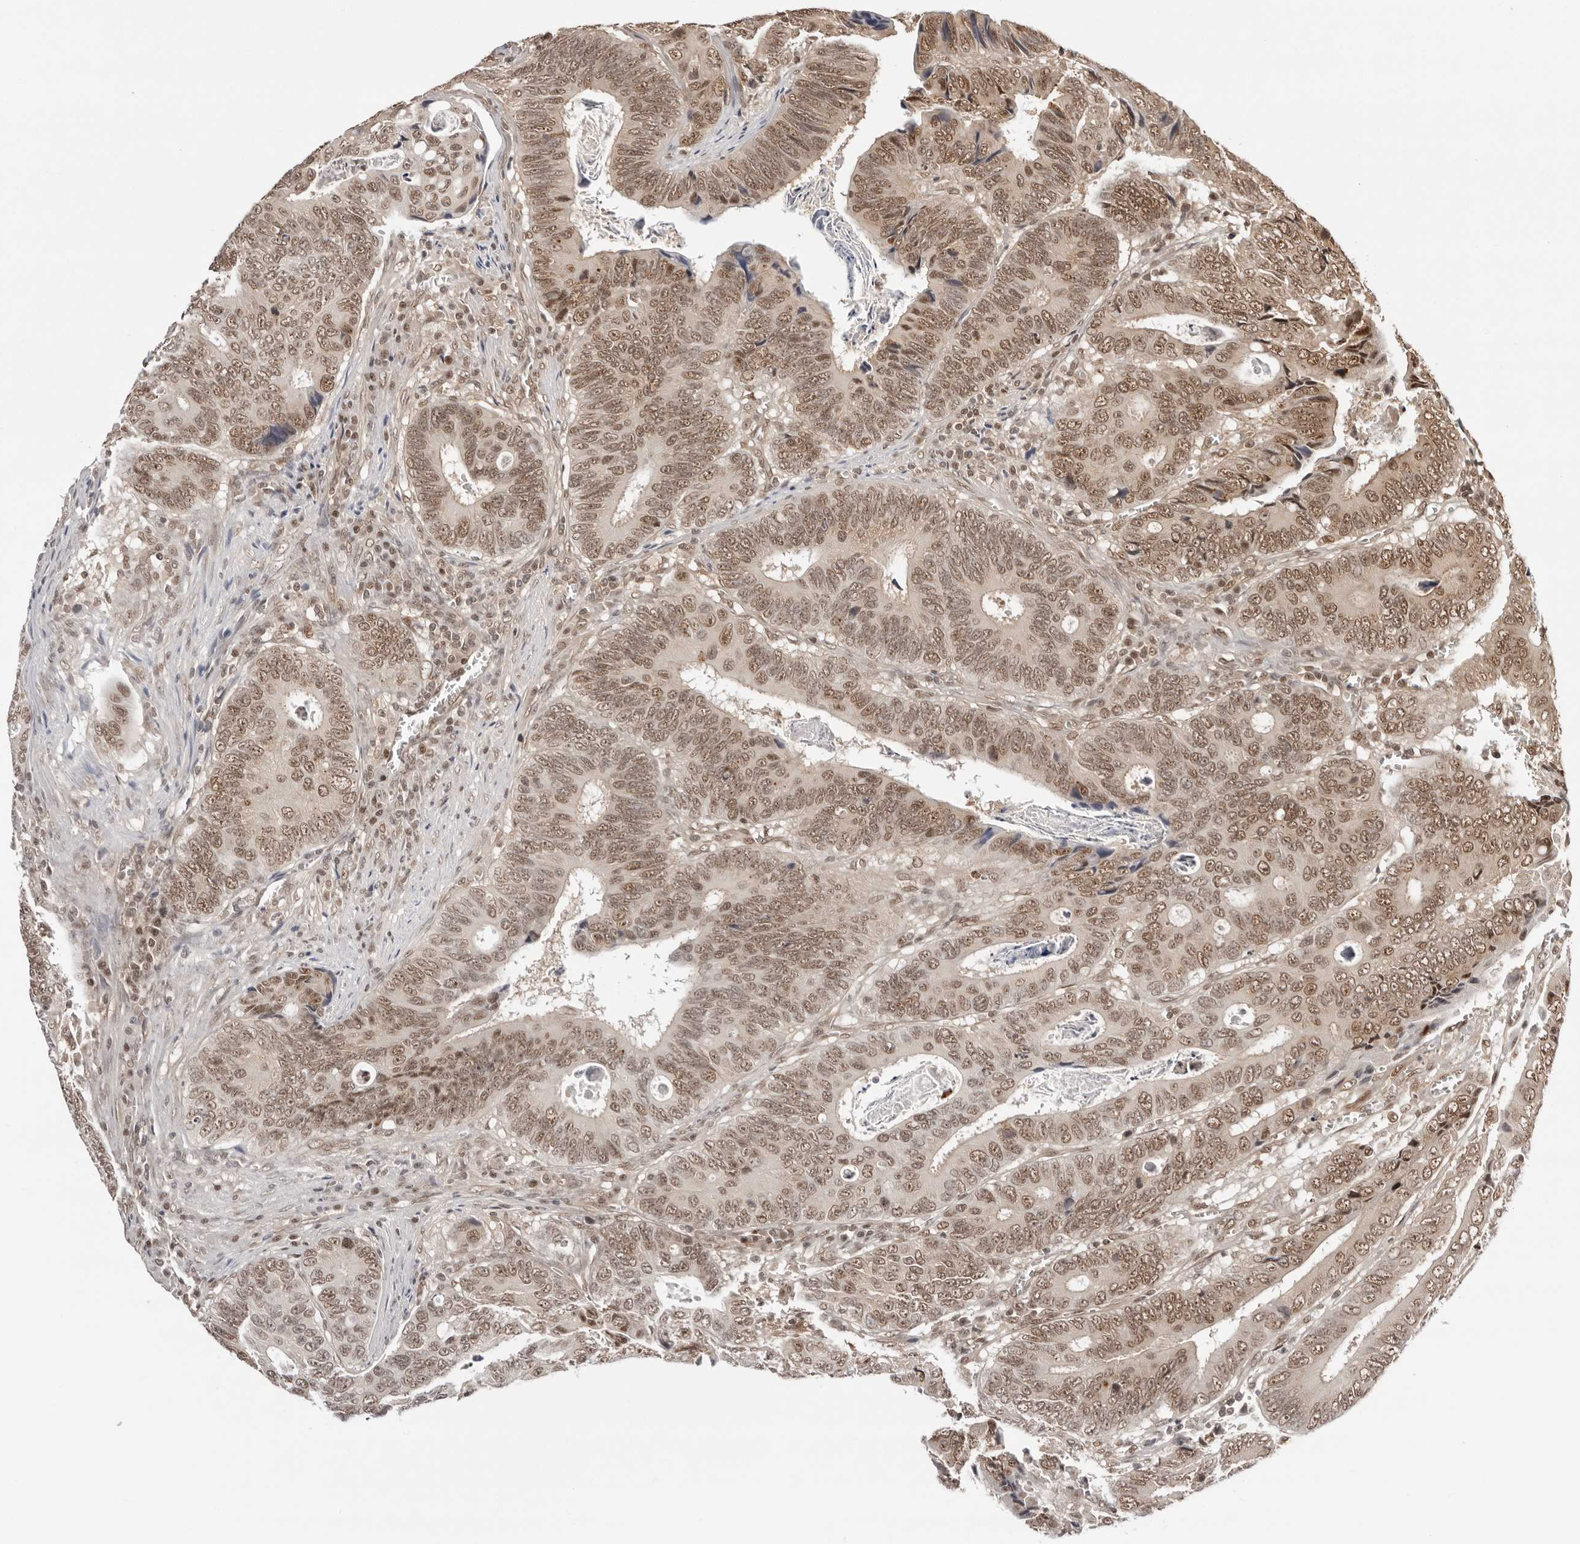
{"staining": {"intensity": "moderate", "quantity": ">75%", "location": "nuclear"}, "tissue": "colorectal cancer", "cell_type": "Tumor cells", "image_type": "cancer", "snomed": [{"axis": "morphology", "description": "Adenocarcinoma, NOS"}, {"axis": "topography", "description": "Colon"}], "caption": "Human colorectal adenocarcinoma stained with a protein marker demonstrates moderate staining in tumor cells.", "gene": "SDE2", "patient": {"sex": "male", "age": 72}}